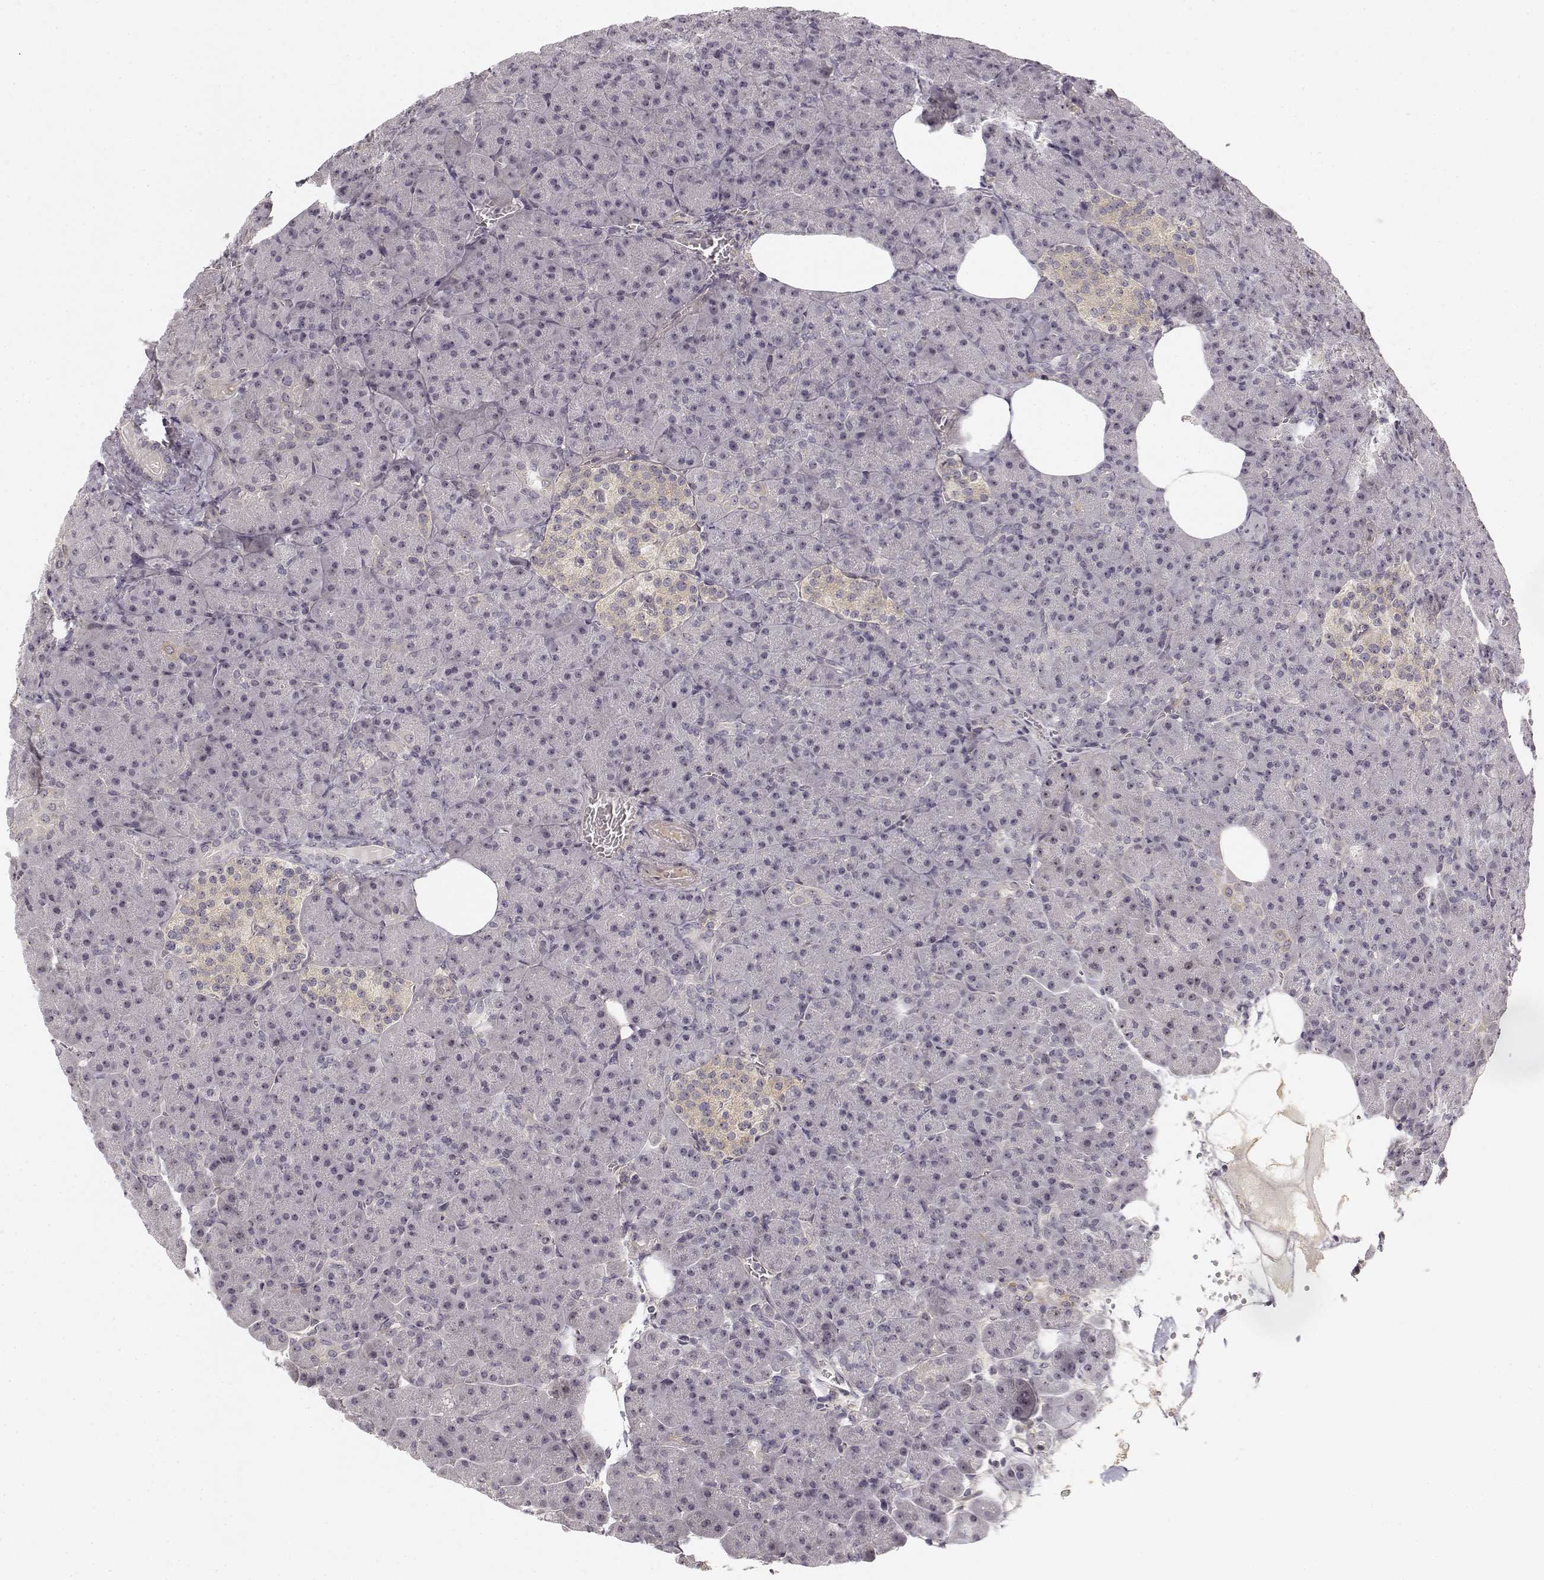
{"staining": {"intensity": "negative", "quantity": "none", "location": "none"}, "tissue": "pancreas", "cell_type": "Exocrine glandular cells", "image_type": "normal", "snomed": [{"axis": "morphology", "description": "Normal tissue, NOS"}, {"axis": "topography", "description": "Pancreas"}], "caption": "Immunohistochemistry (IHC) photomicrograph of normal pancreas stained for a protein (brown), which shows no positivity in exocrine glandular cells. (Stains: DAB immunohistochemistry (IHC) with hematoxylin counter stain, Microscopy: brightfield microscopy at high magnification).", "gene": "MED12L", "patient": {"sex": "female", "age": 74}}